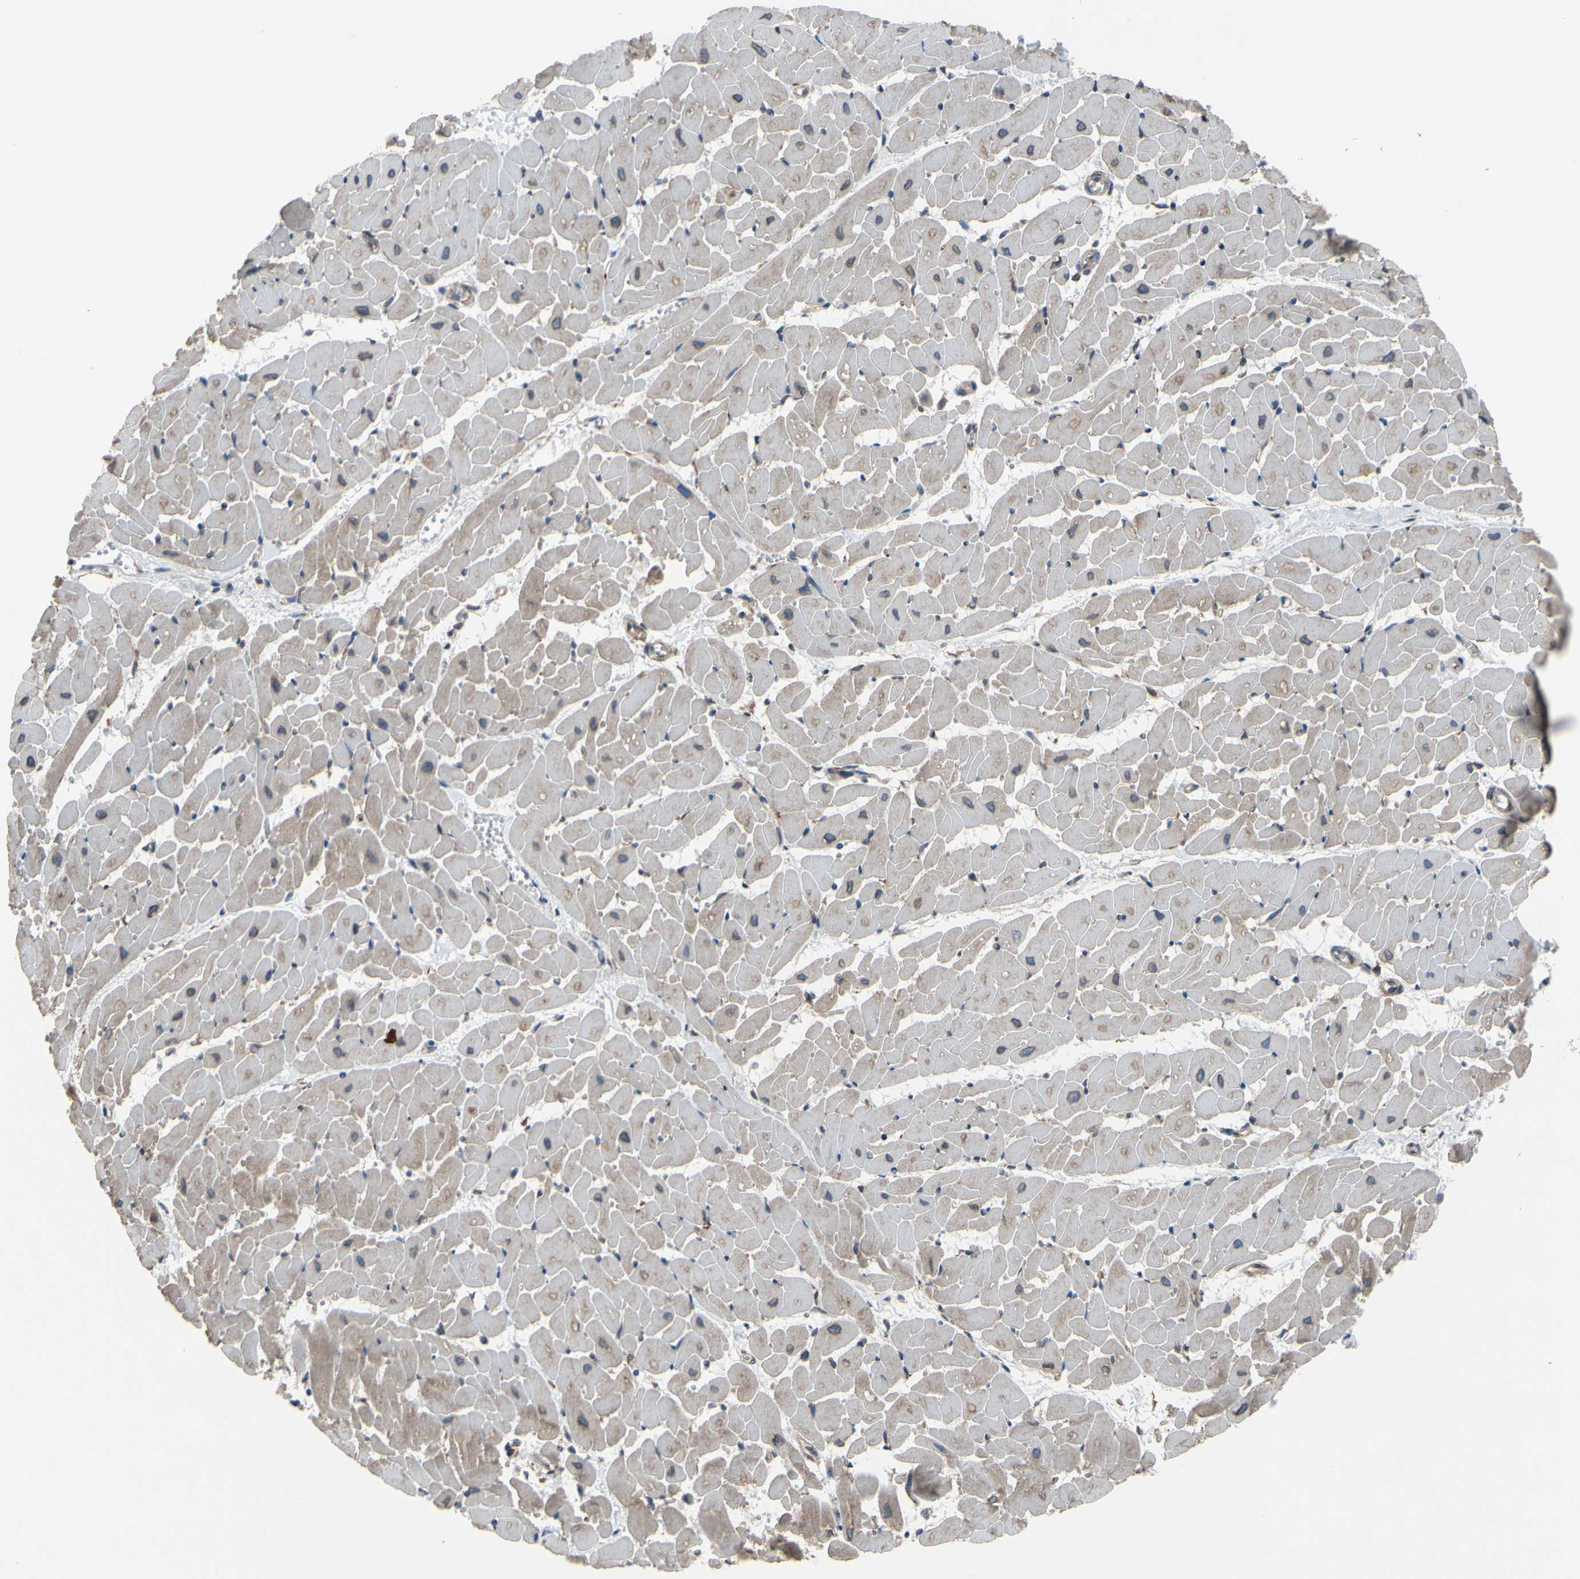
{"staining": {"intensity": "weak", "quantity": "25%-75%", "location": "cytoplasmic/membranous"}, "tissue": "heart muscle", "cell_type": "Cardiomyocytes", "image_type": "normal", "snomed": [{"axis": "morphology", "description": "Normal tissue, NOS"}, {"axis": "topography", "description": "Heart"}], "caption": "Weak cytoplasmic/membranous staining for a protein is appreciated in approximately 25%-75% of cardiomyocytes of normal heart muscle using immunohistochemistry.", "gene": "CLCC1", "patient": {"sex": "female", "age": 19}}